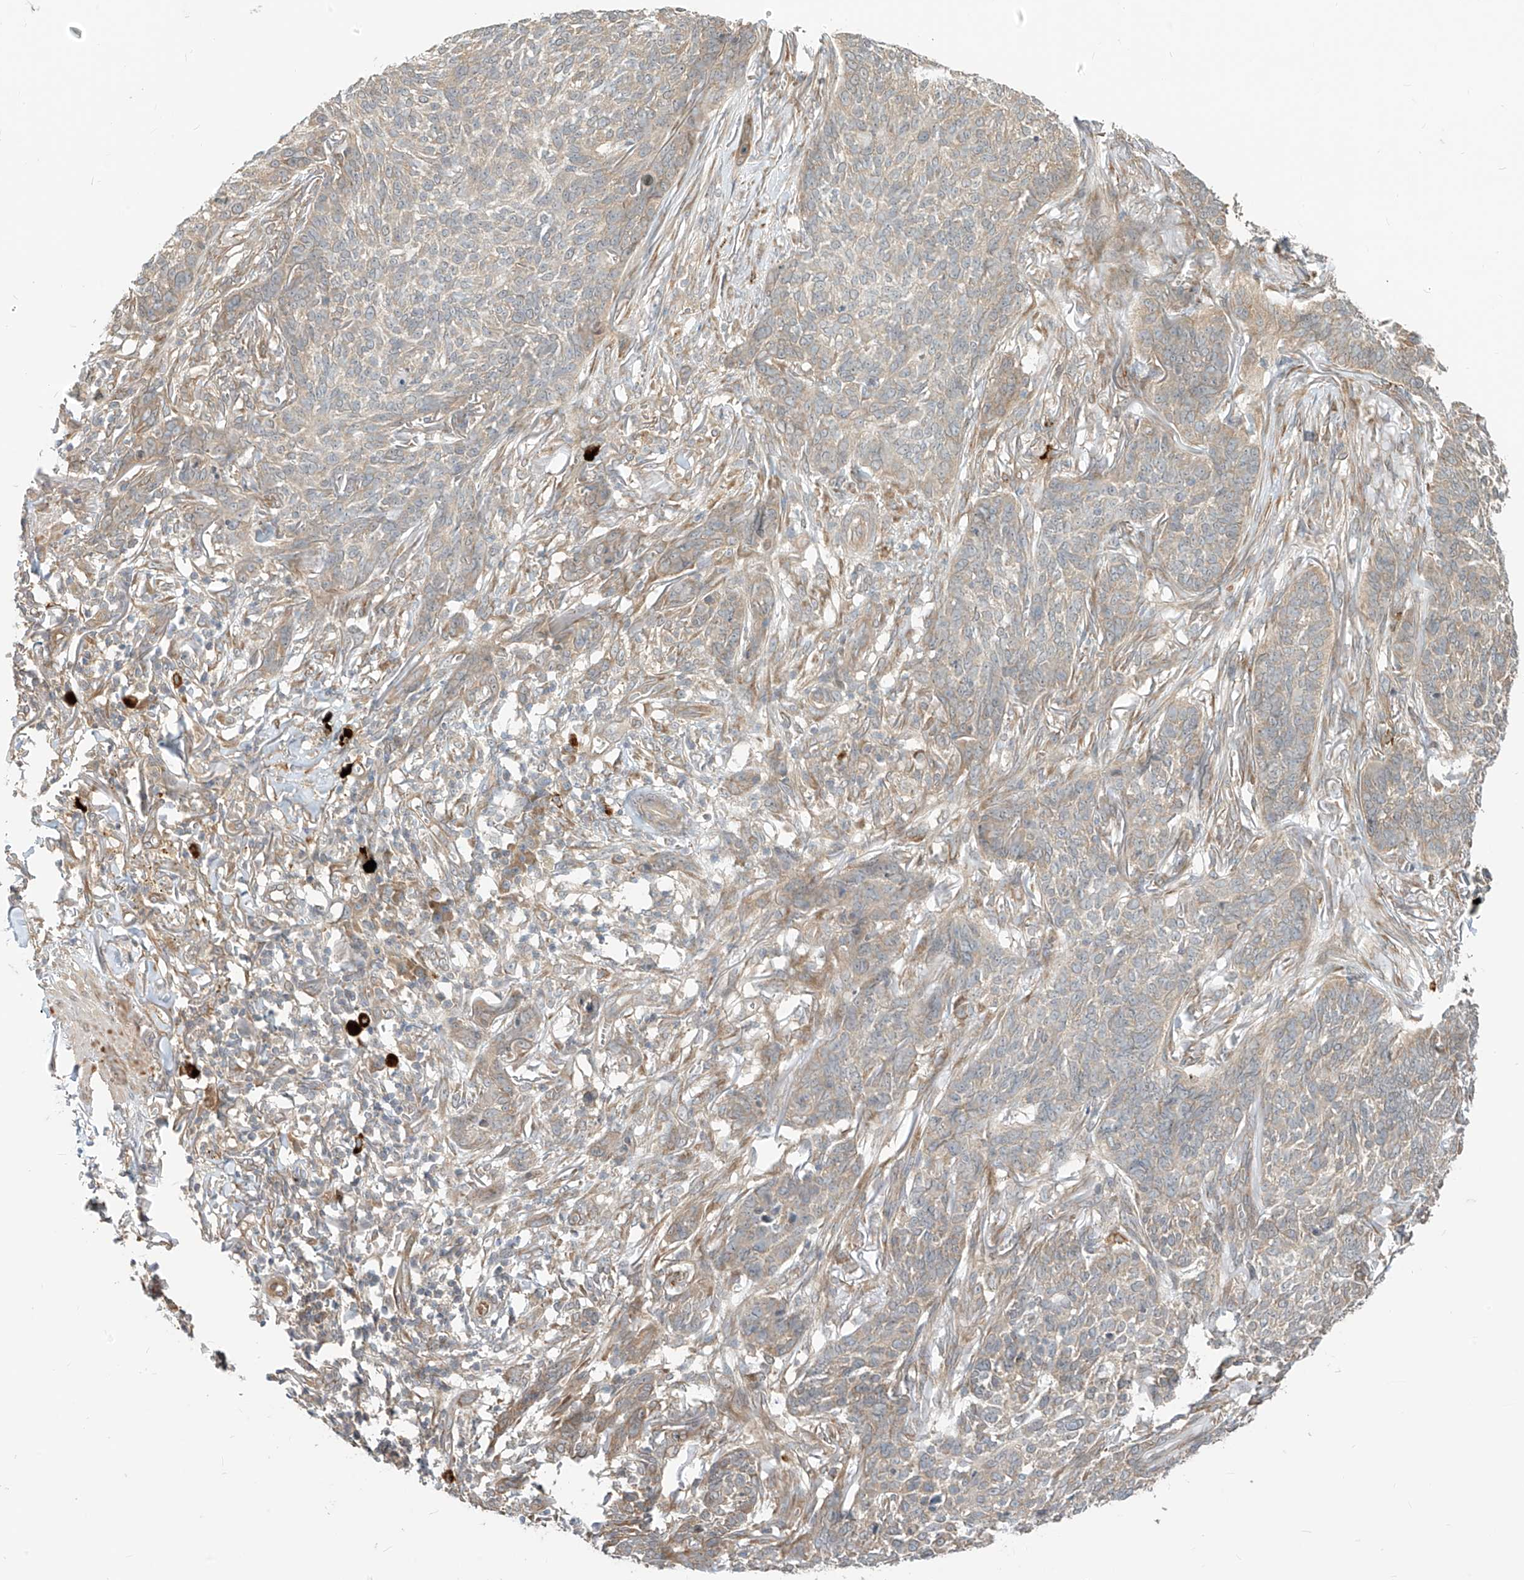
{"staining": {"intensity": "weak", "quantity": "<25%", "location": "cytoplasmic/membranous"}, "tissue": "skin cancer", "cell_type": "Tumor cells", "image_type": "cancer", "snomed": [{"axis": "morphology", "description": "Basal cell carcinoma"}, {"axis": "topography", "description": "Skin"}], "caption": "There is no significant positivity in tumor cells of skin cancer.", "gene": "MTUS2", "patient": {"sex": "male", "age": 85}}